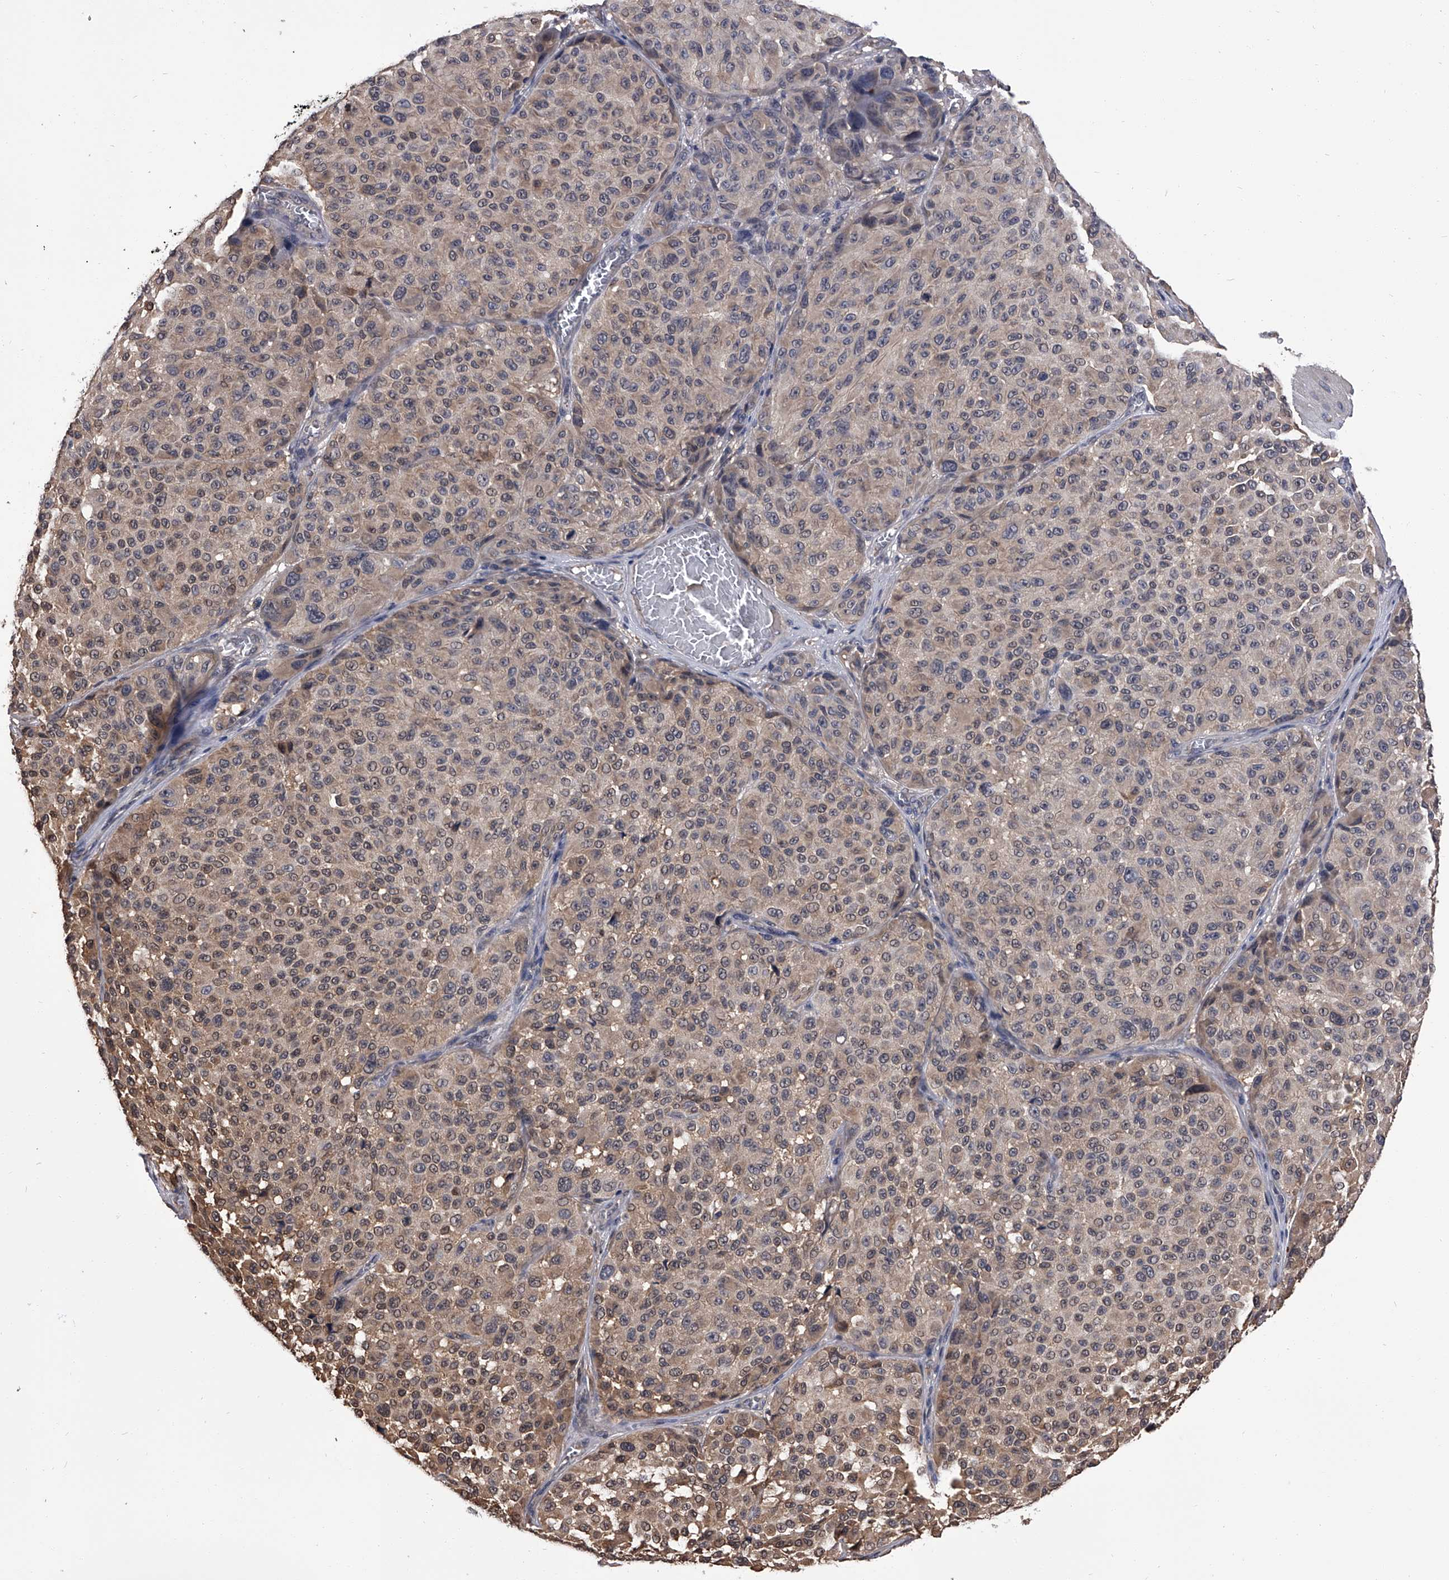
{"staining": {"intensity": "weak", "quantity": "25%-75%", "location": "cytoplasmic/membranous,nuclear"}, "tissue": "melanoma", "cell_type": "Tumor cells", "image_type": "cancer", "snomed": [{"axis": "morphology", "description": "Malignant melanoma, NOS"}, {"axis": "topography", "description": "Skin"}], "caption": "Immunohistochemical staining of melanoma reveals low levels of weak cytoplasmic/membranous and nuclear positivity in about 25%-75% of tumor cells.", "gene": "SLC18B1", "patient": {"sex": "male", "age": 83}}